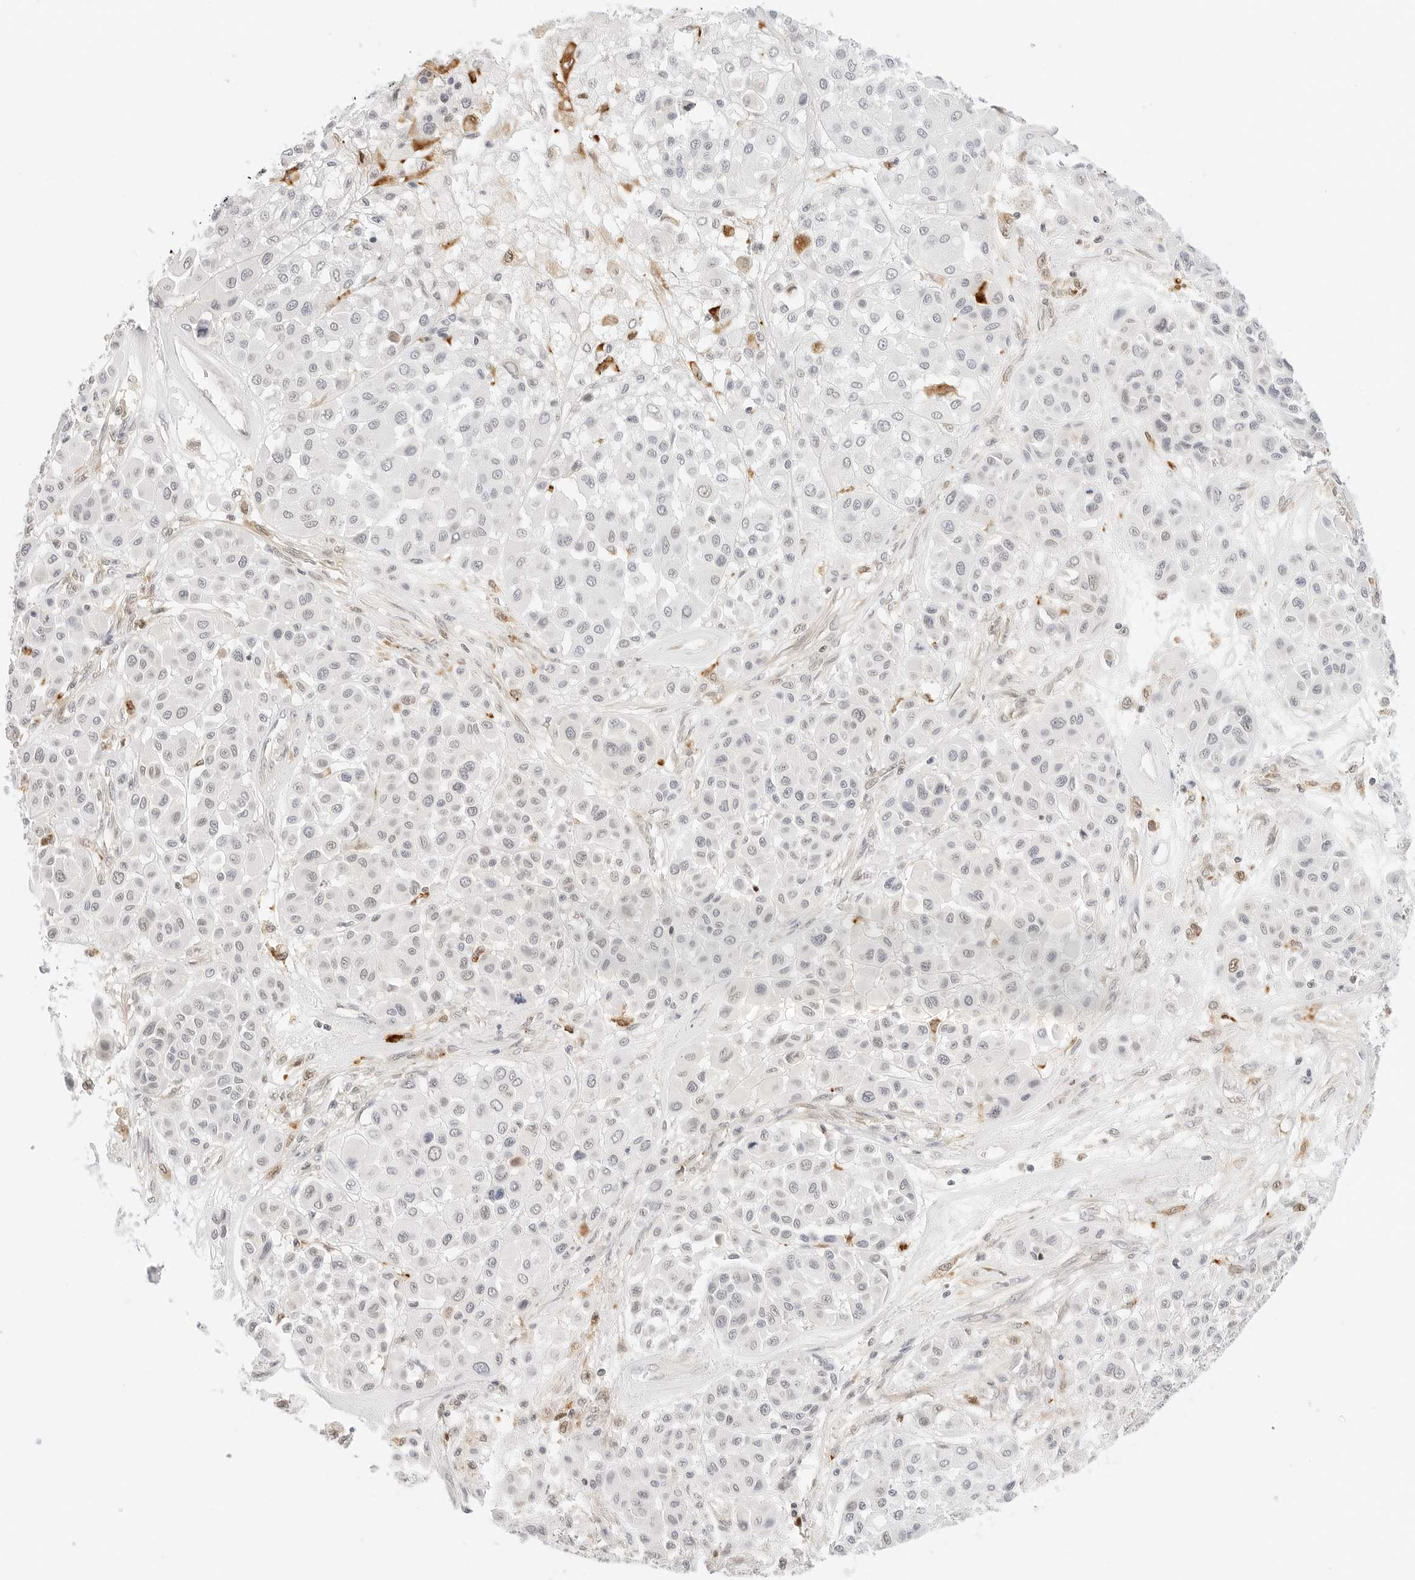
{"staining": {"intensity": "negative", "quantity": "none", "location": "none"}, "tissue": "melanoma", "cell_type": "Tumor cells", "image_type": "cancer", "snomed": [{"axis": "morphology", "description": "Malignant melanoma, Metastatic site"}, {"axis": "topography", "description": "Soft tissue"}], "caption": "Immunohistochemistry image of human malignant melanoma (metastatic site) stained for a protein (brown), which reveals no staining in tumor cells.", "gene": "TEKT2", "patient": {"sex": "male", "age": 41}}